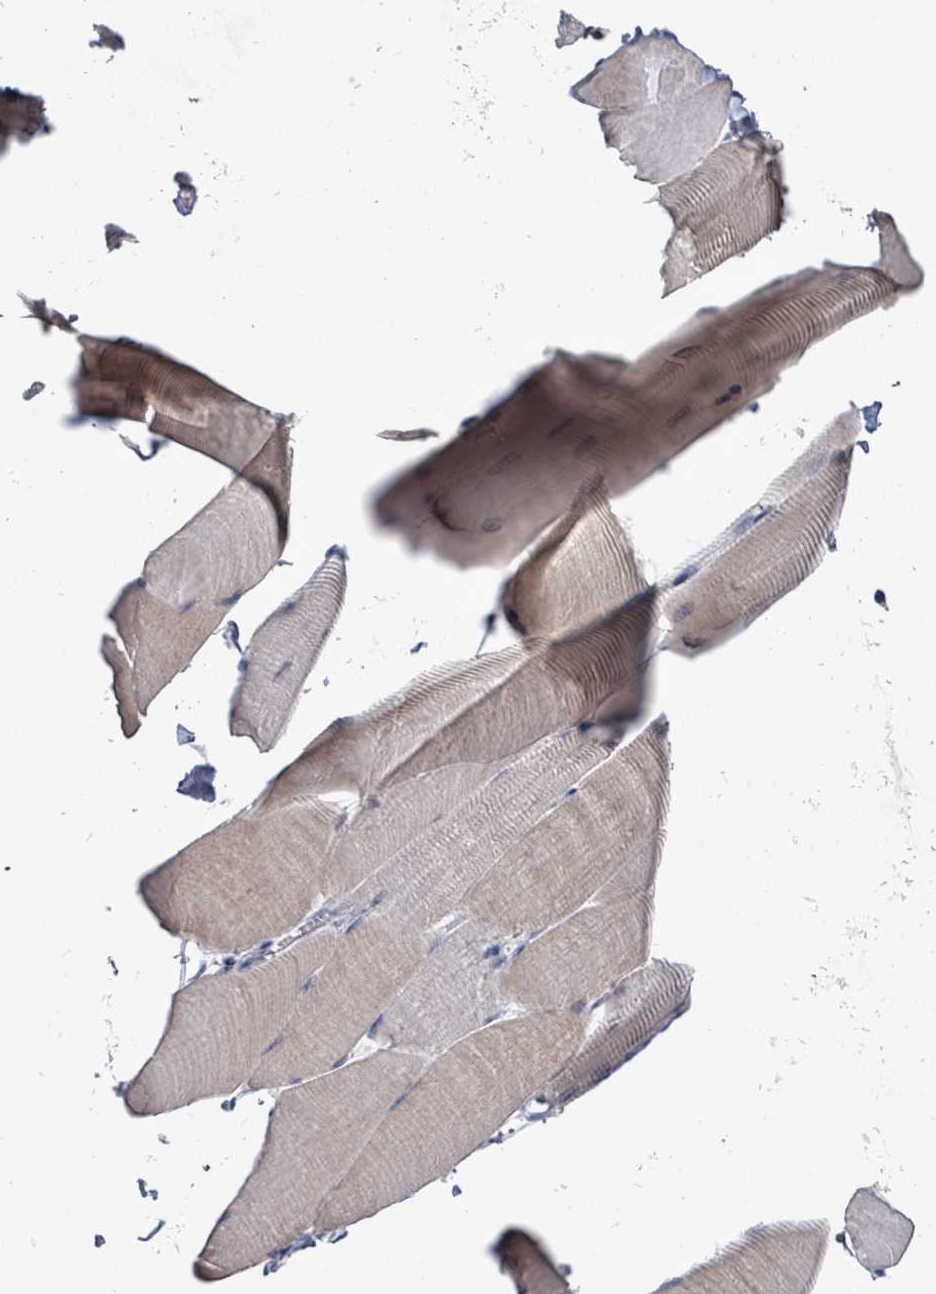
{"staining": {"intensity": "negative", "quantity": "none", "location": "none"}, "tissue": "skeletal muscle", "cell_type": "Myocytes", "image_type": "normal", "snomed": [{"axis": "morphology", "description": "Normal tissue, NOS"}, {"axis": "topography", "description": "Skeletal muscle"}], "caption": "Immunohistochemical staining of benign human skeletal muscle reveals no significant positivity in myocytes. (DAB immunohistochemistry (IHC), high magnification).", "gene": "CT45A10", "patient": {"sex": "male", "age": 25}}